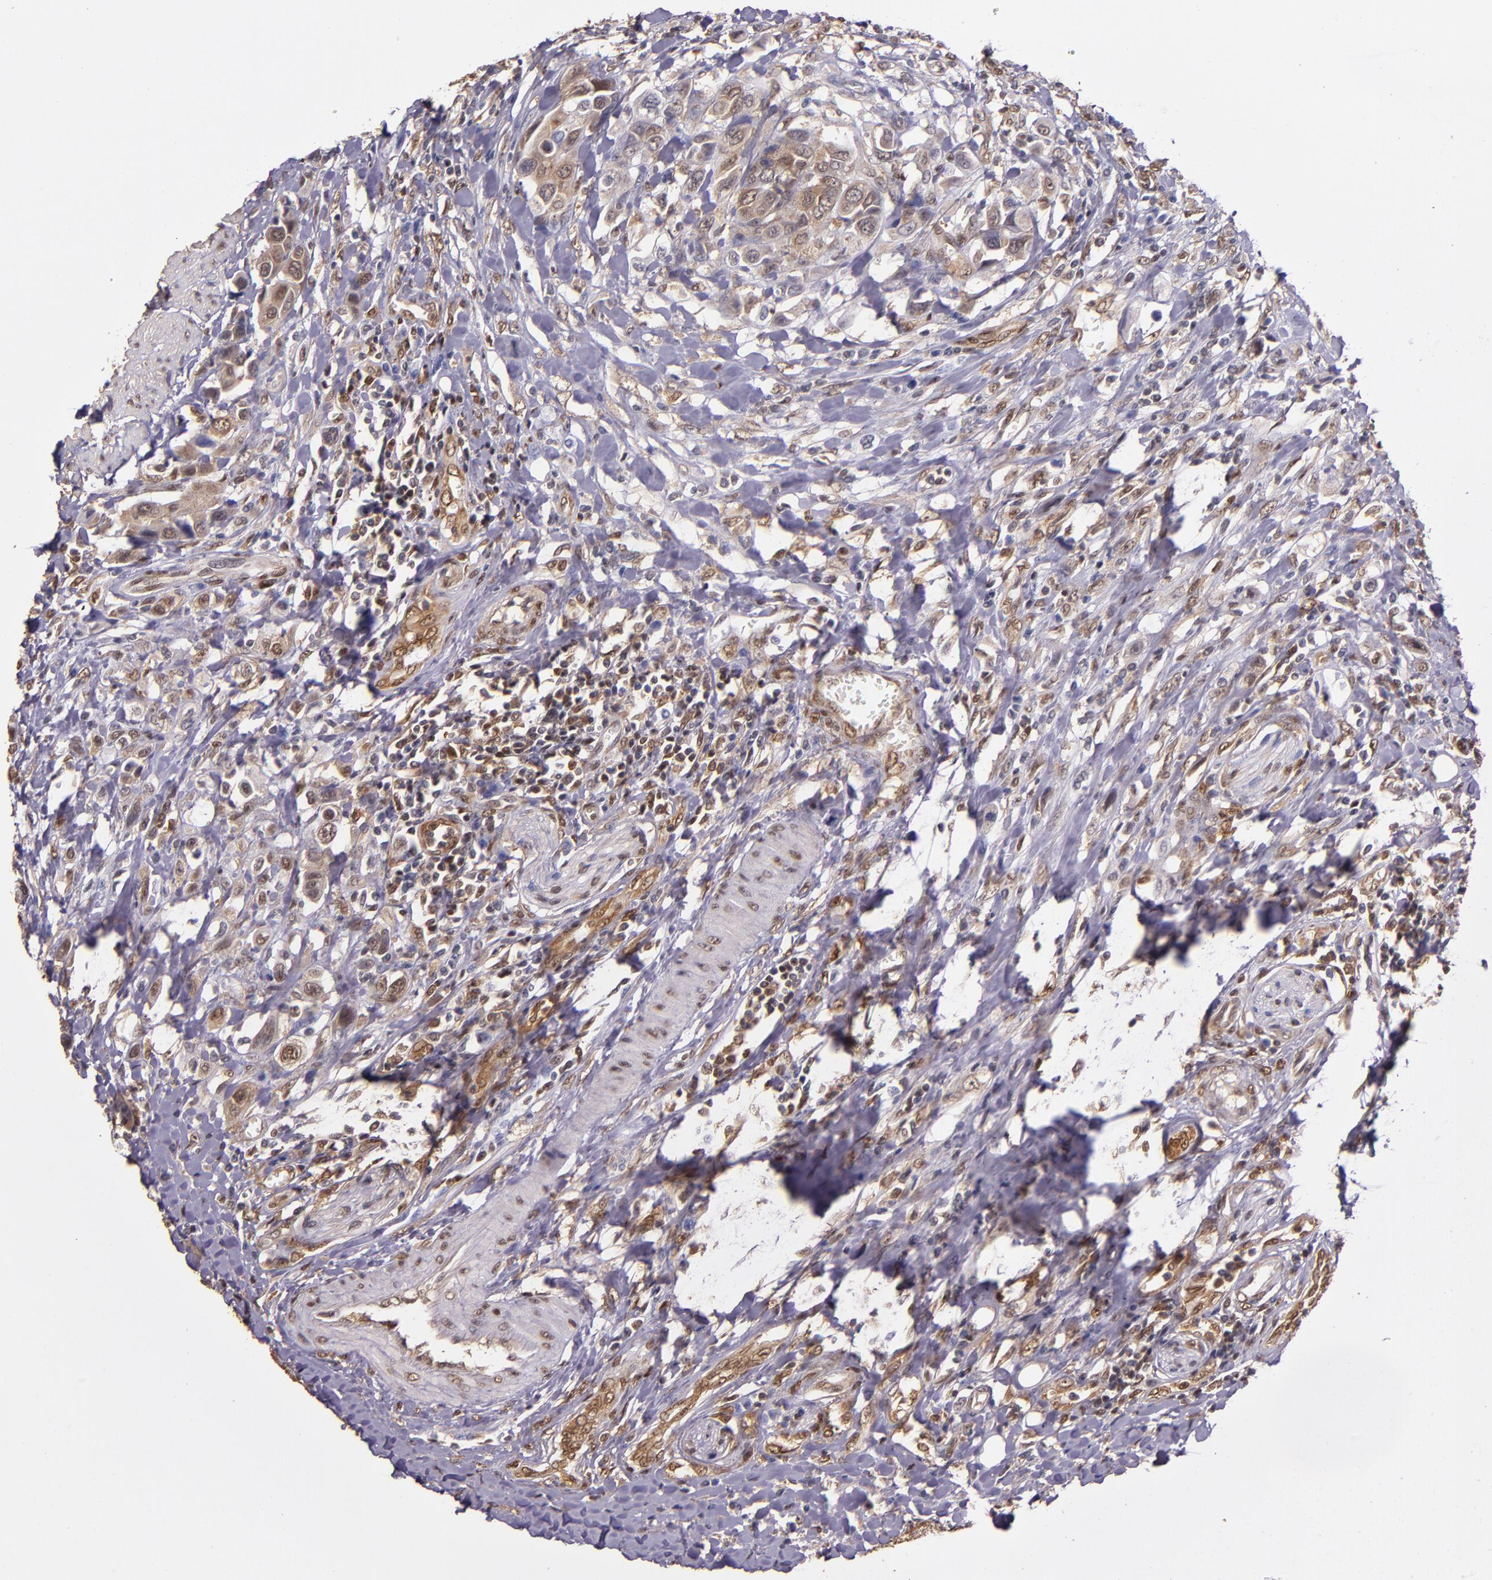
{"staining": {"intensity": "moderate", "quantity": "25%-75%", "location": "cytoplasmic/membranous,nuclear"}, "tissue": "urothelial cancer", "cell_type": "Tumor cells", "image_type": "cancer", "snomed": [{"axis": "morphology", "description": "Urothelial carcinoma, High grade"}, {"axis": "topography", "description": "Urinary bladder"}], "caption": "This image reveals urothelial carcinoma (high-grade) stained with immunohistochemistry (IHC) to label a protein in brown. The cytoplasmic/membranous and nuclear of tumor cells show moderate positivity for the protein. Nuclei are counter-stained blue.", "gene": "STAT6", "patient": {"sex": "male", "age": 50}}